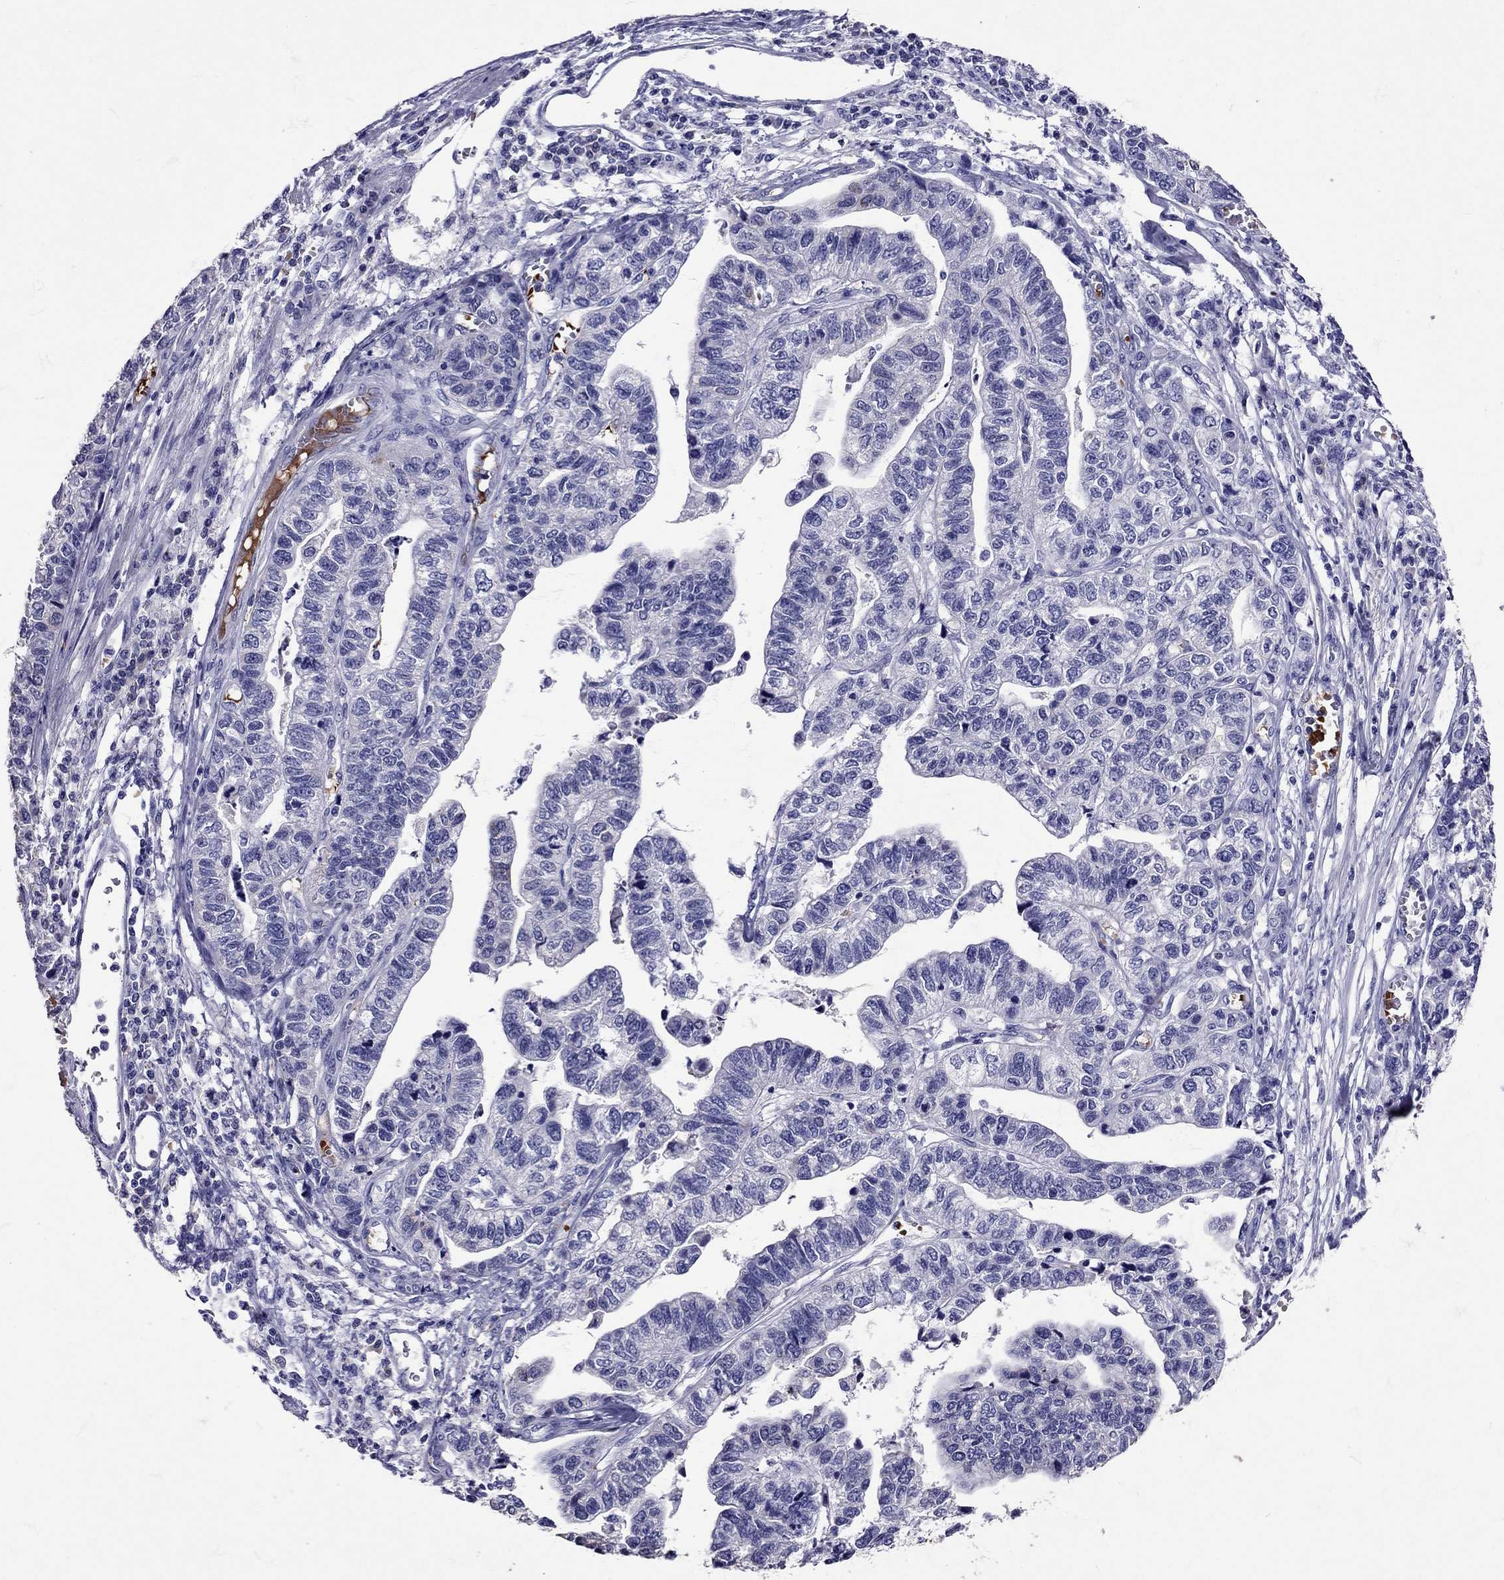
{"staining": {"intensity": "negative", "quantity": "none", "location": "none"}, "tissue": "stomach cancer", "cell_type": "Tumor cells", "image_type": "cancer", "snomed": [{"axis": "morphology", "description": "Adenocarcinoma, NOS"}, {"axis": "topography", "description": "Stomach, upper"}], "caption": "Stomach cancer (adenocarcinoma) was stained to show a protein in brown. There is no significant positivity in tumor cells.", "gene": "TBR1", "patient": {"sex": "female", "age": 67}}